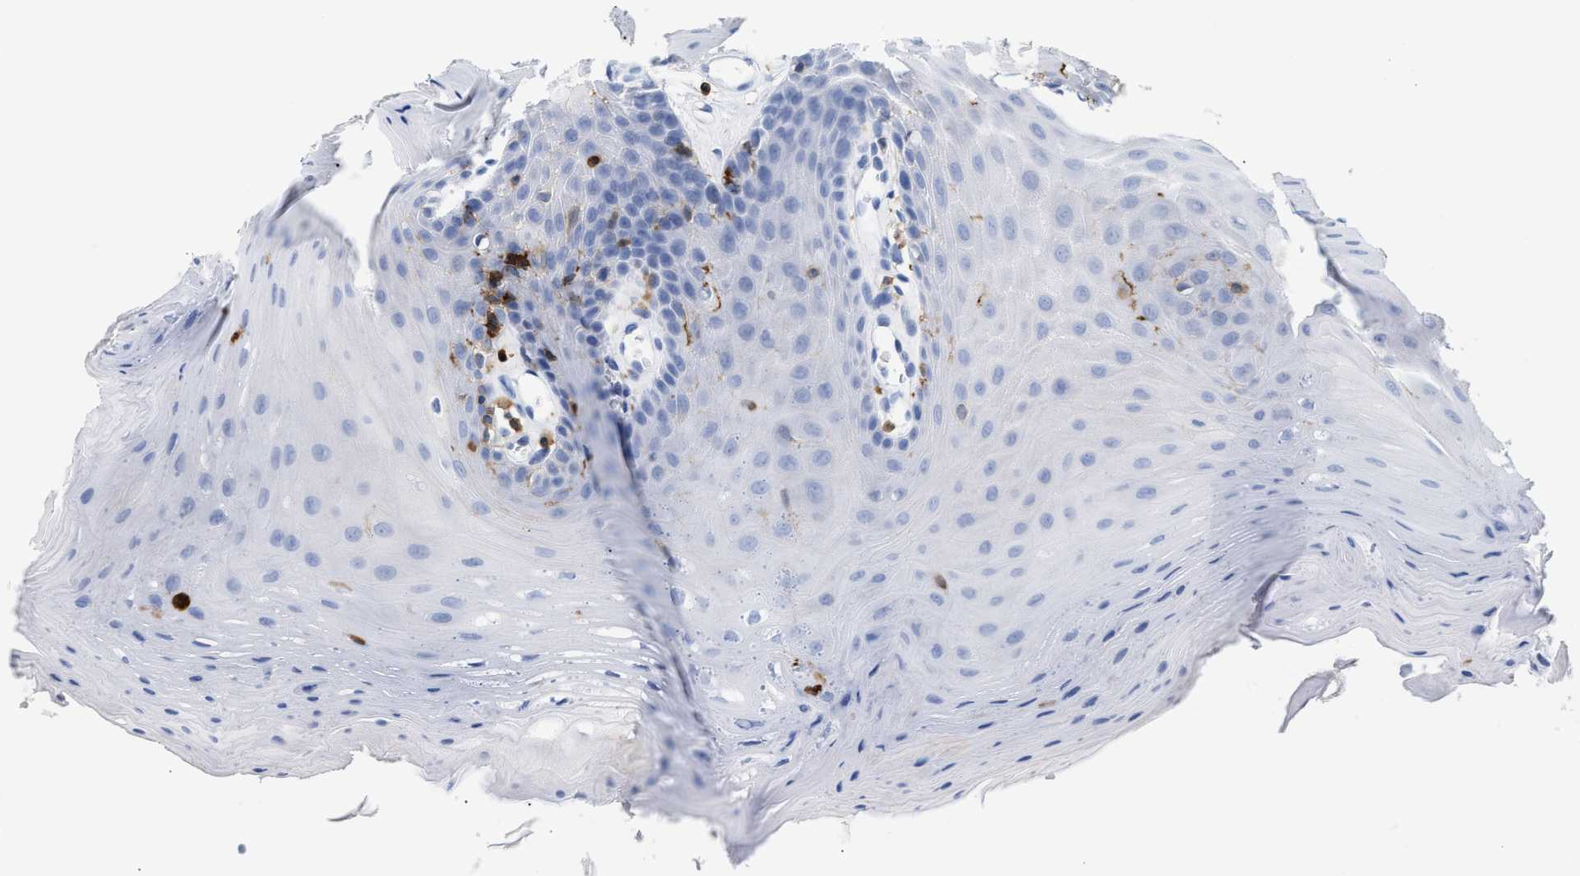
{"staining": {"intensity": "negative", "quantity": "none", "location": "none"}, "tissue": "oral mucosa", "cell_type": "Squamous epithelial cells", "image_type": "normal", "snomed": [{"axis": "morphology", "description": "Normal tissue, NOS"}, {"axis": "morphology", "description": "Squamous cell carcinoma, NOS"}, {"axis": "topography", "description": "Oral tissue"}, {"axis": "topography", "description": "Head-Neck"}], "caption": "This is an IHC image of normal oral mucosa. There is no staining in squamous epithelial cells.", "gene": "LCP1", "patient": {"sex": "male", "age": 71}}